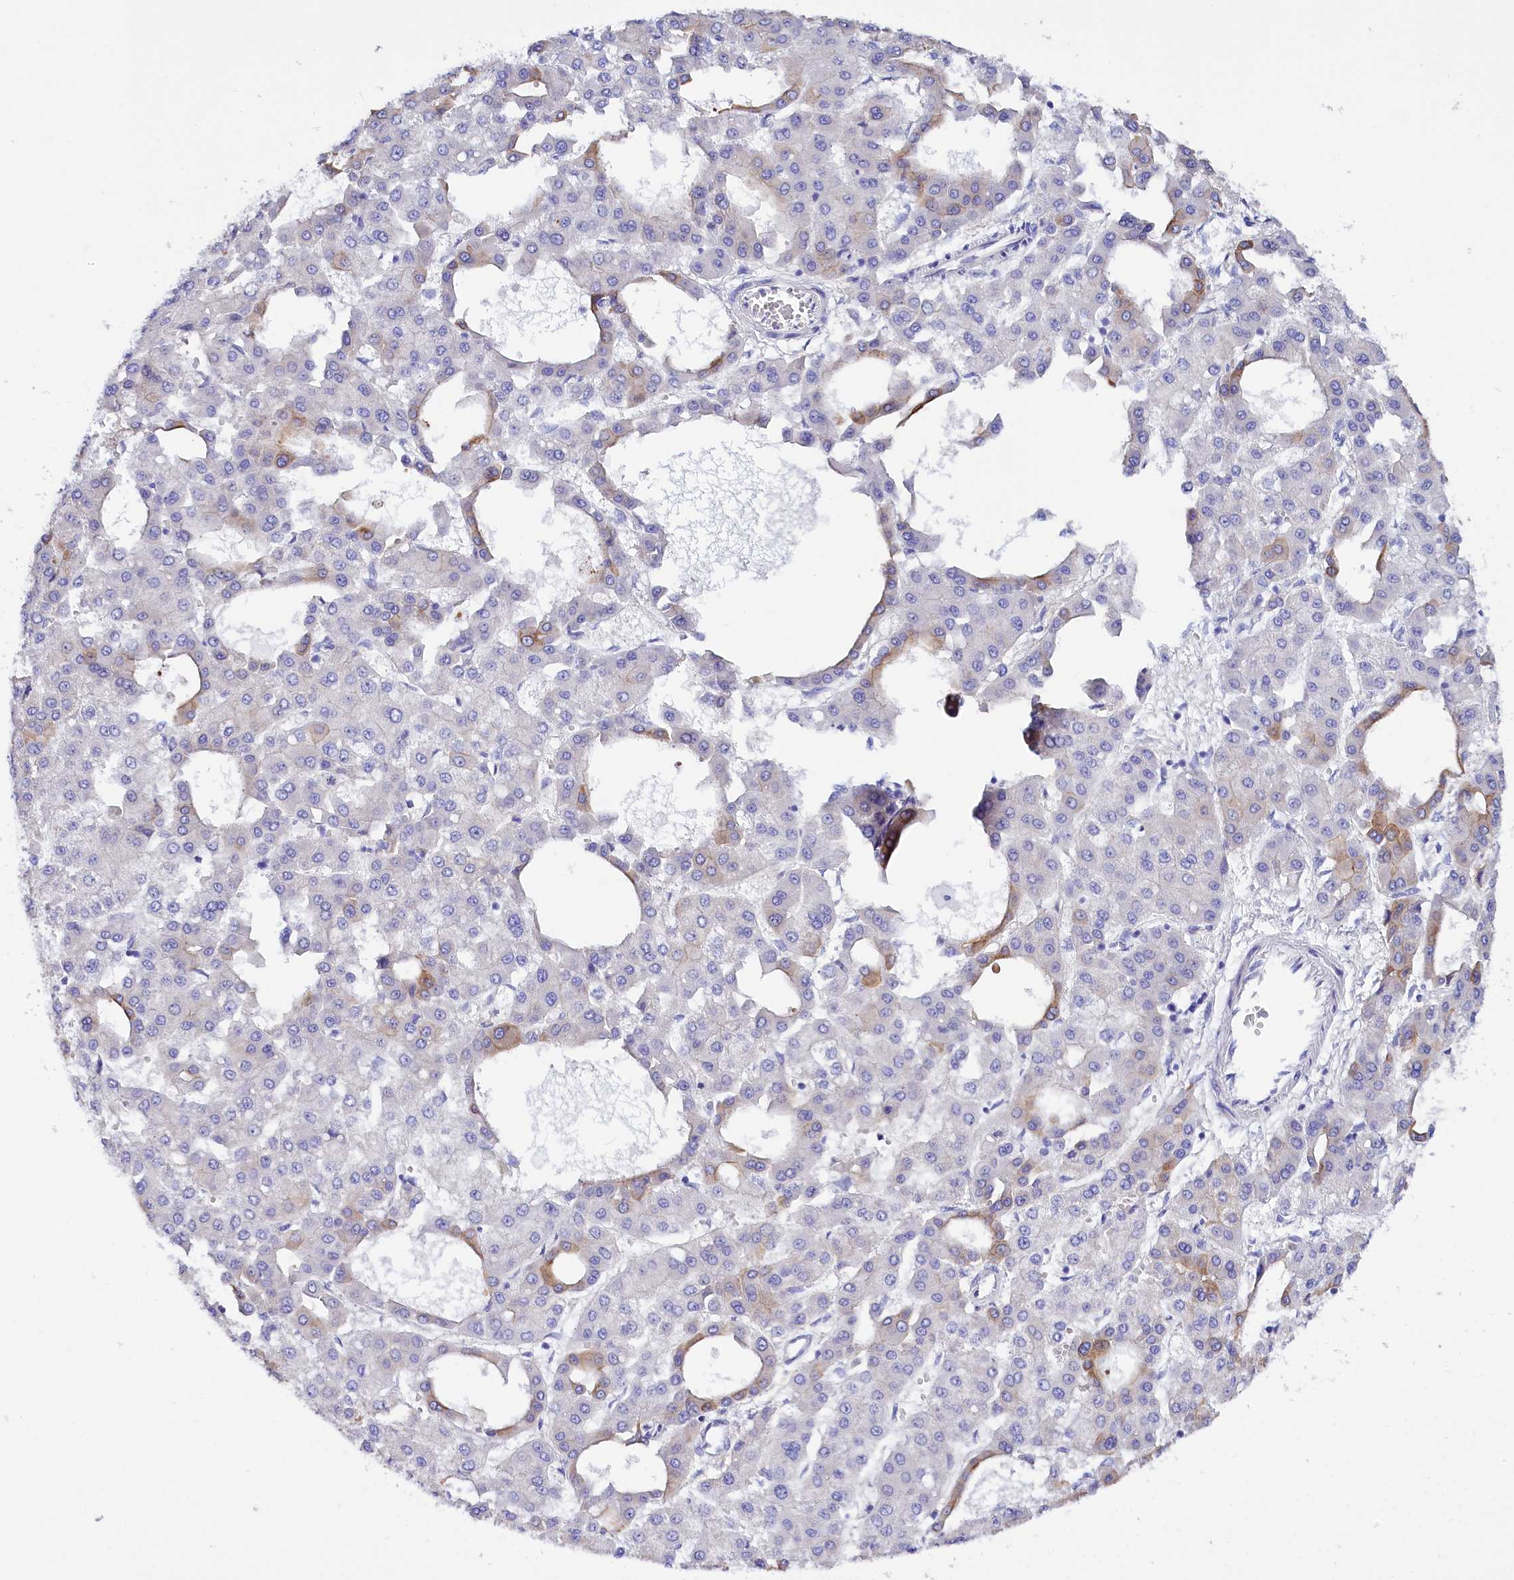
{"staining": {"intensity": "weak", "quantity": "<25%", "location": "cytoplasmic/membranous"}, "tissue": "liver cancer", "cell_type": "Tumor cells", "image_type": "cancer", "snomed": [{"axis": "morphology", "description": "Carcinoma, Hepatocellular, NOS"}, {"axis": "topography", "description": "Liver"}], "caption": "Histopathology image shows no protein positivity in tumor cells of hepatocellular carcinoma (liver) tissue.", "gene": "FAAP20", "patient": {"sex": "male", "age": 47}}